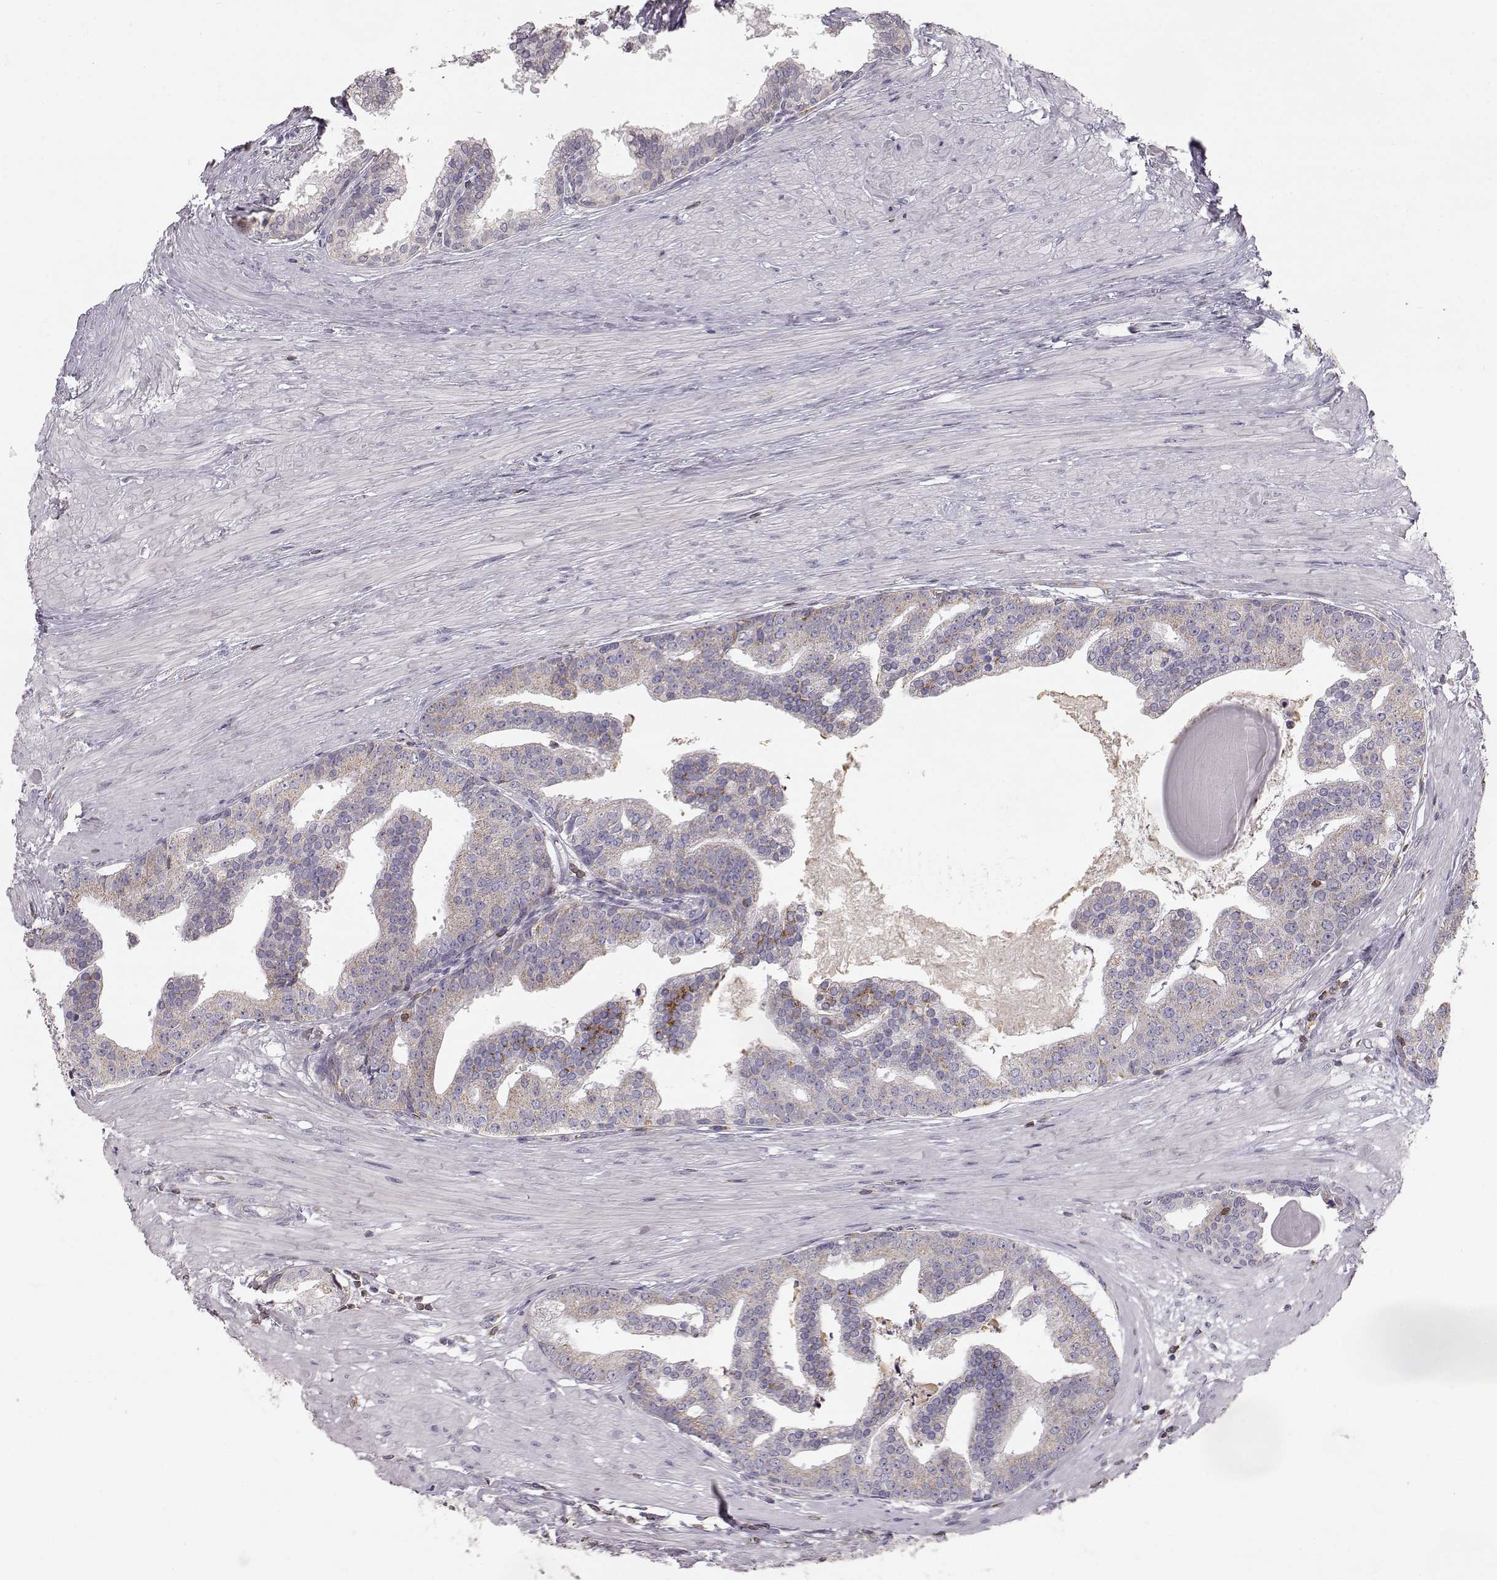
{"staining": {"intensity": "weak", "quantity": "25%-75%", "location": "cytoplasmic/membranous"}, "tissue": "prostate cancer", "cell_type": "Tumor cells", "image_type": "cancer", "snomed": [{"axis": "morphology", "description": "Adenocarcinoma, NOS"}, {"axis": "topography", "description": "Prostate and seminal vesicle, NOS"}, {"axis": "topography", "description": "Prostate"}], "caption": "Prostate cancer stained for a protein (brown) displays weak cytoplasmic/membranous positive positivity in about 25%-75% of tumor cells.", "gene": "GRAP2", "patient": {"sex": "male", "age": 44}}